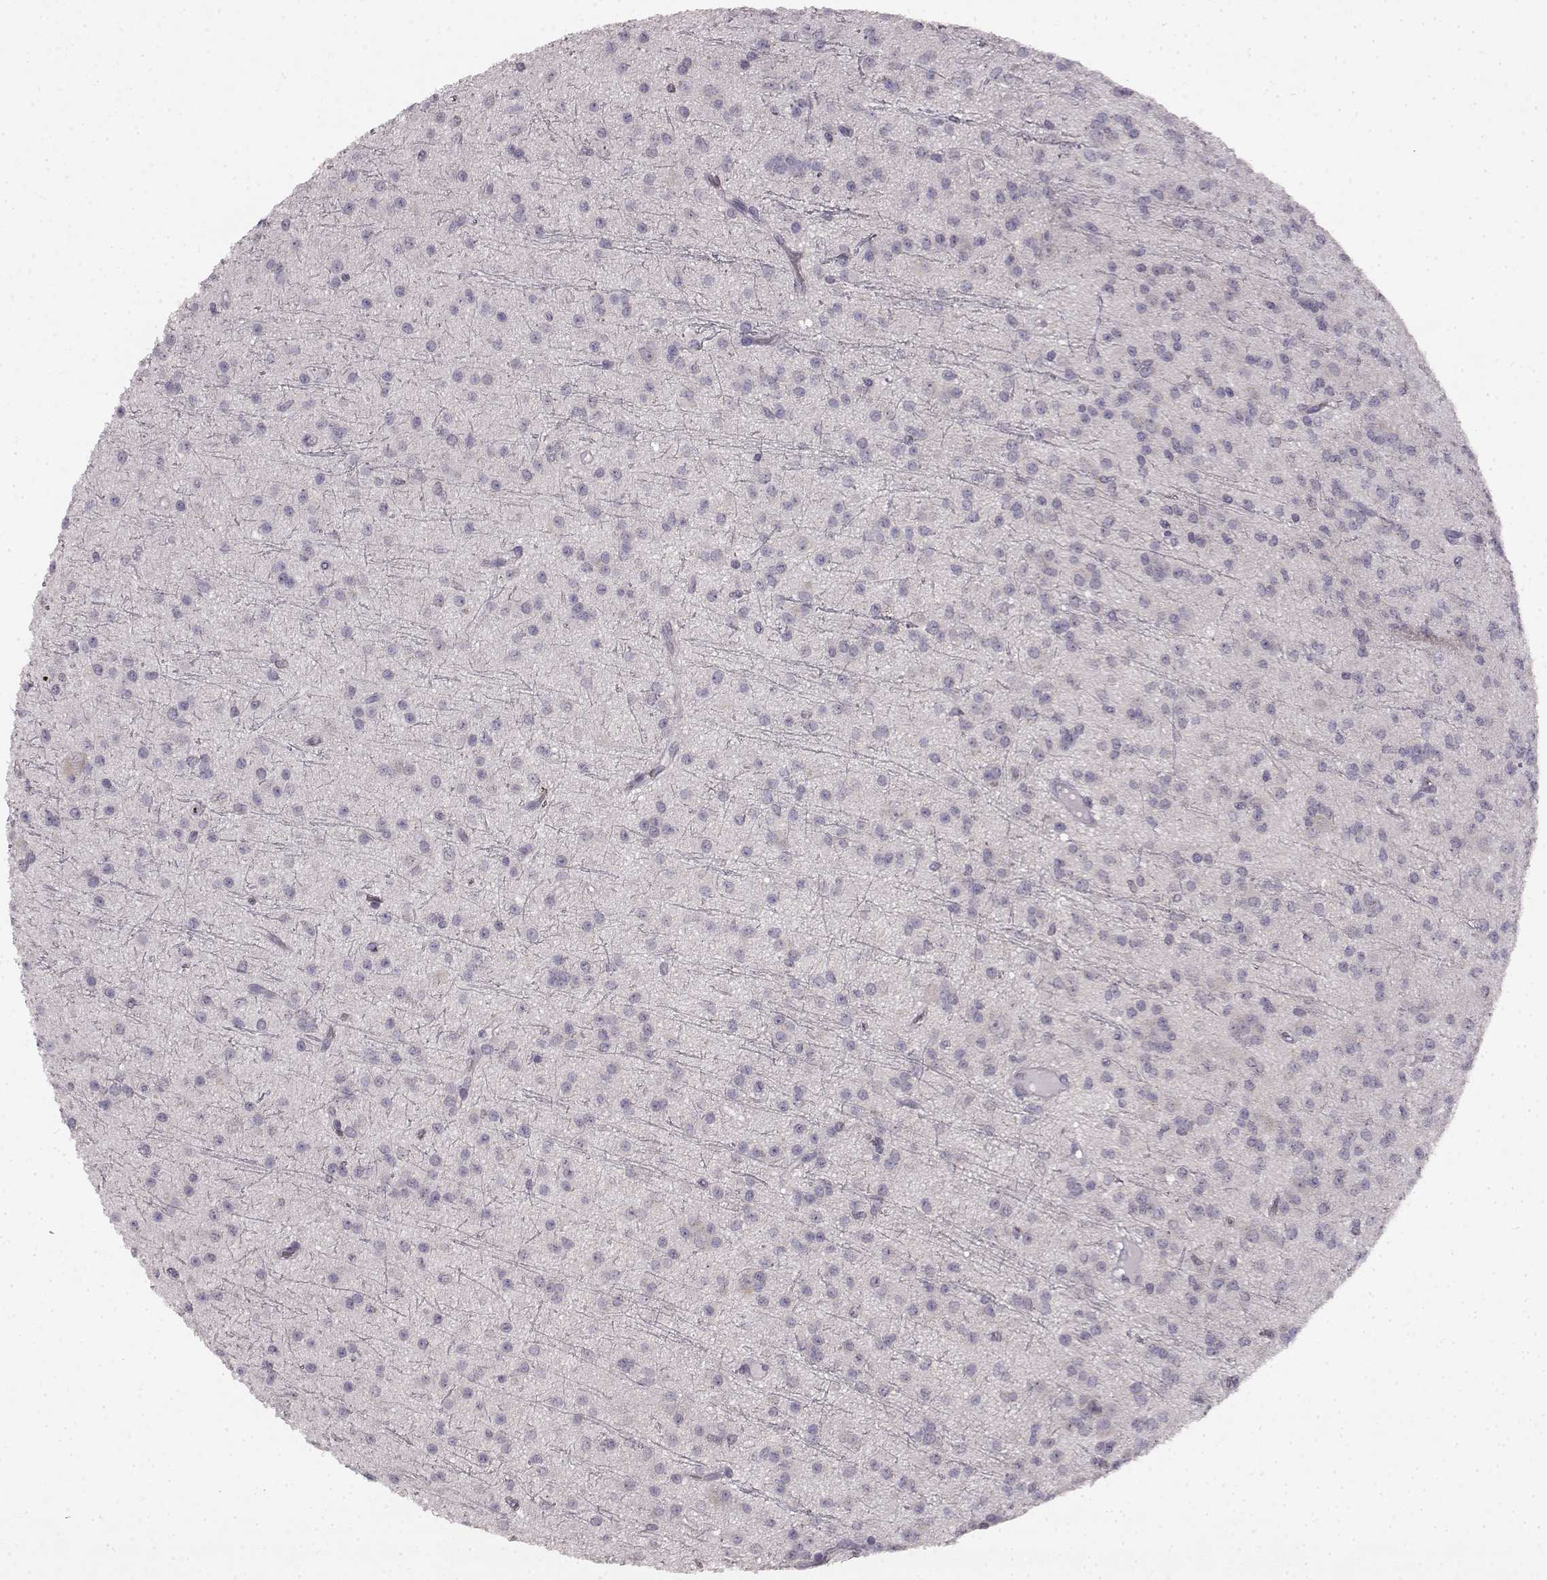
{"staining": {"intensity": "negative", "quantity": "none", "location": "none"}, "tissue": "glioma", "cell_type": "Tumor cells", "image_type": "cancer", "snomed": [{"axis": "morphology", "description": "Glioma, malignant, Low grade"}, {"axis": "topography", "description": "Brain"}], "caption": "An image of human glioma is negative for staining in tumor cells.", "gene": "SPAG17", "patient": {"sex": "male", "age": 27}}